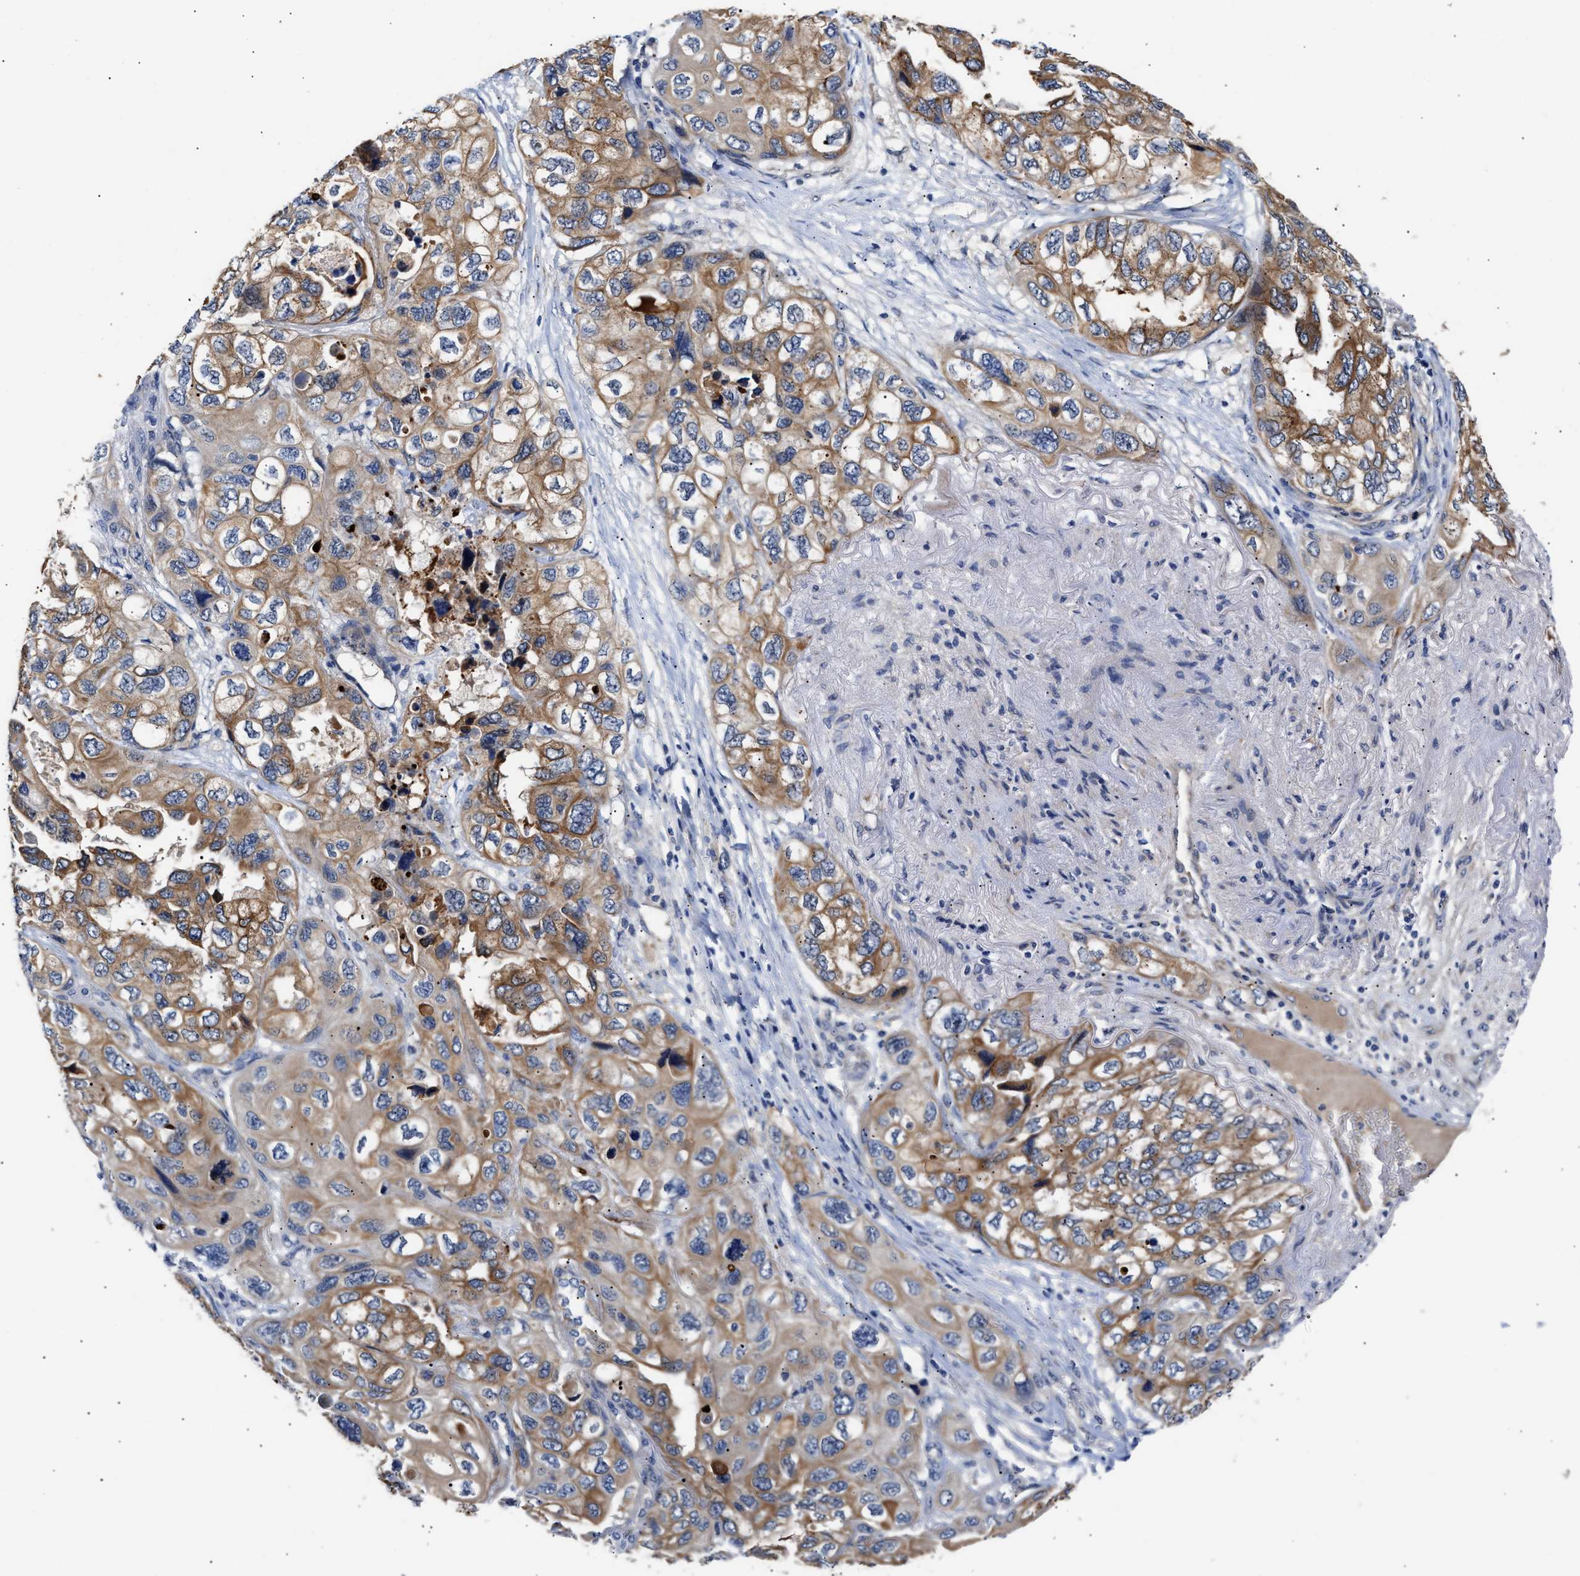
{"staining": {"intensity": "moderate", "quantity": ">75%", "location": "cytoplasmic/membranous"}, "tissue": "lung cancer", "cell_type": "Tumor cells", "image_type": "cancer", "snomed": [{"axis": "morphology", "description": "Squamous cell carcinoma, NOS"}, {"axis": "topography", "description": "Lung"}], "caption": "The immunohistochemical stain highlights moderate cytoplasmic/membranous positivity in tumor cells of squamous cell carcinoma (lung) tissue.", "gene": "CCDC146", "patient": {"sex": "female", "age": 73}}